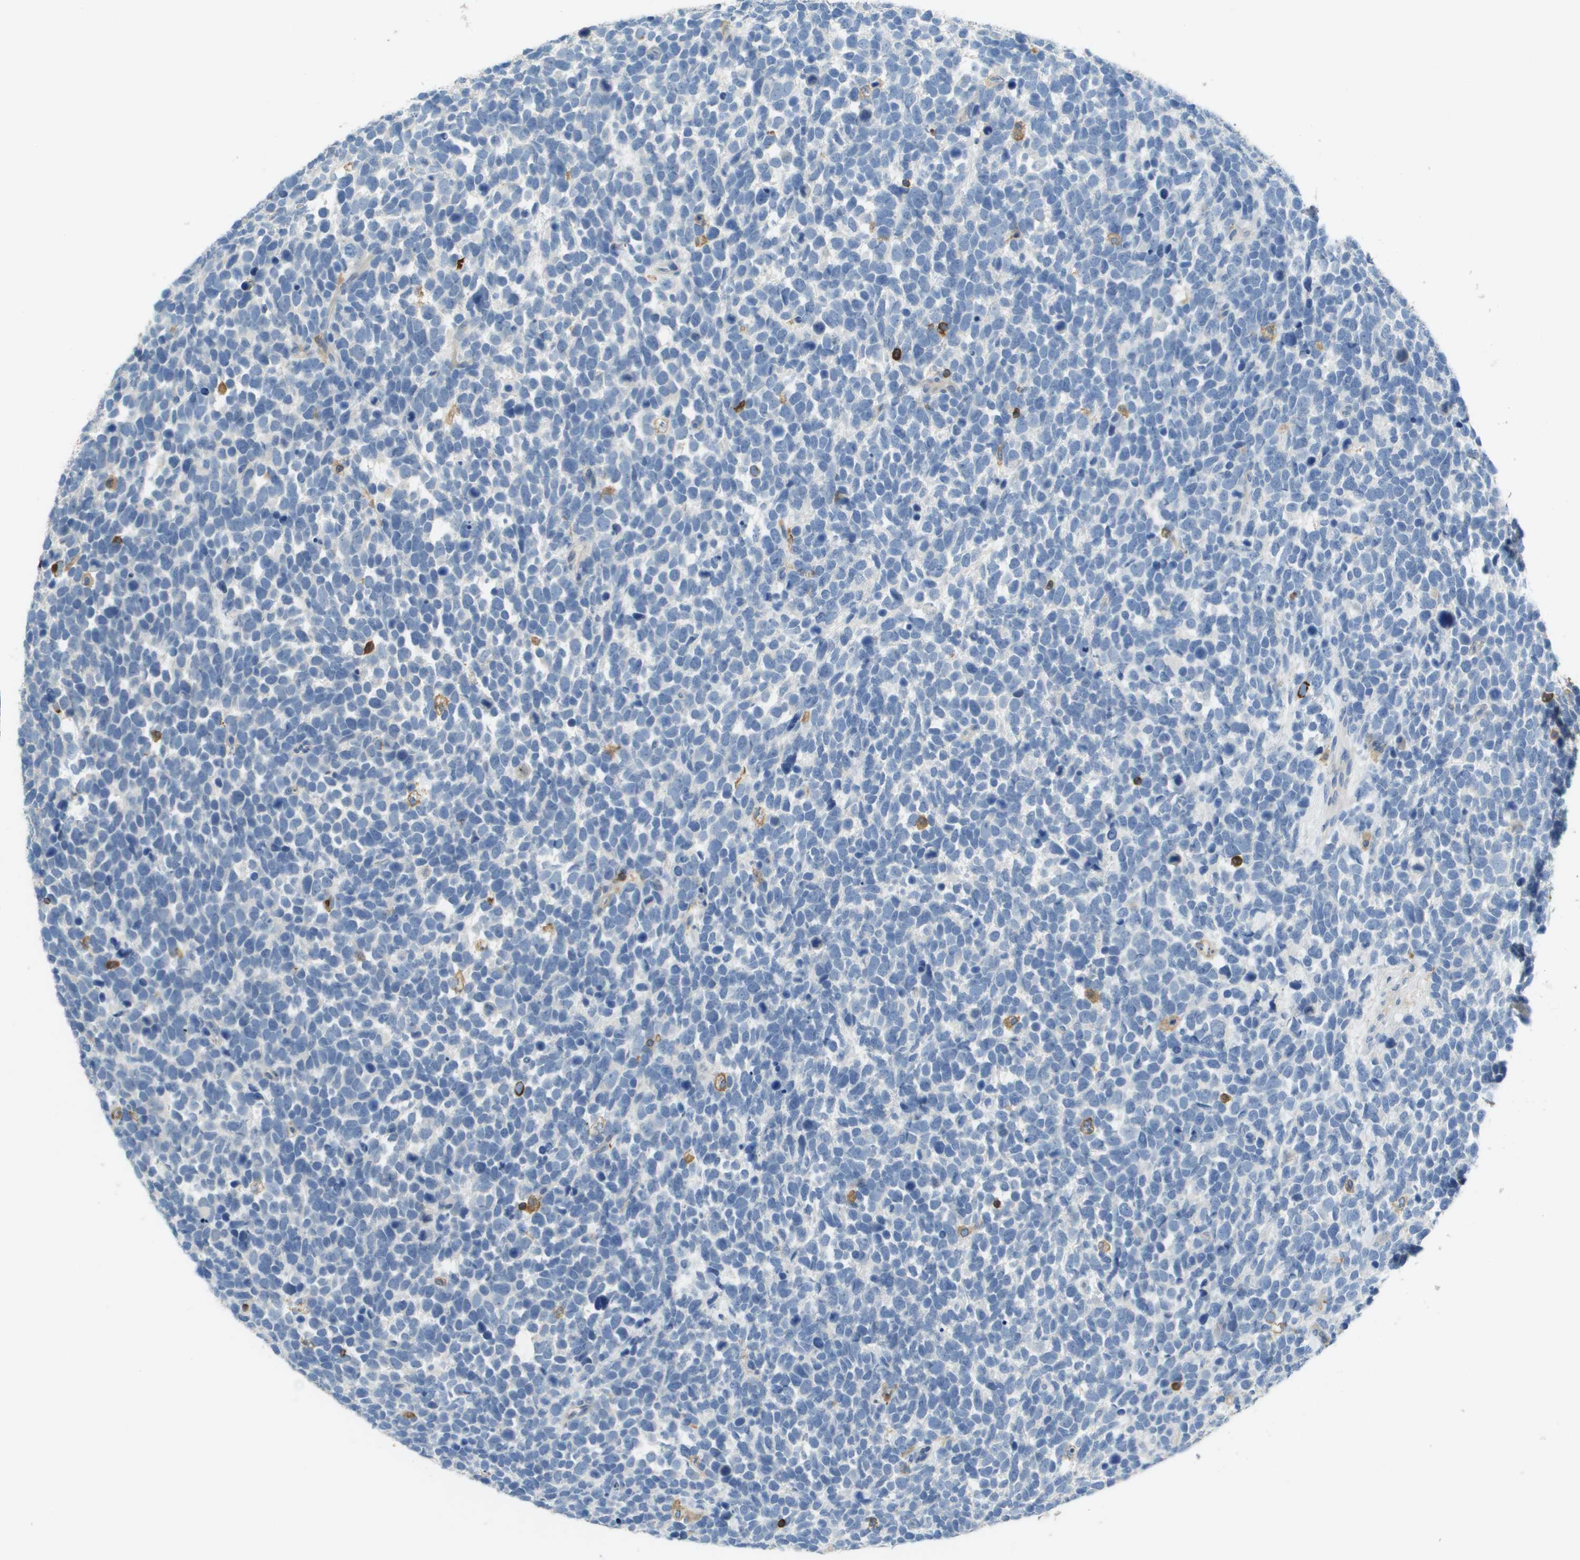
{"staining": {"intensity": "negative", "quantity": "none", "location": "none"}, "tissue": "urothelial cancer", "cell_type": "Tumor cells", "image_type": "cancer", "snomed": [{"axis": "morphology", "description": "Urothelial carcinoma, High grade"}, {"axis": "topography", "description": "Urinary bladder"}], "caption": "Immunohistochemistry of urothelial cancer shows no positivity in tumor cells.", "gene": "APBB1IP", "patient": {"sex": "female", "age": 82}}